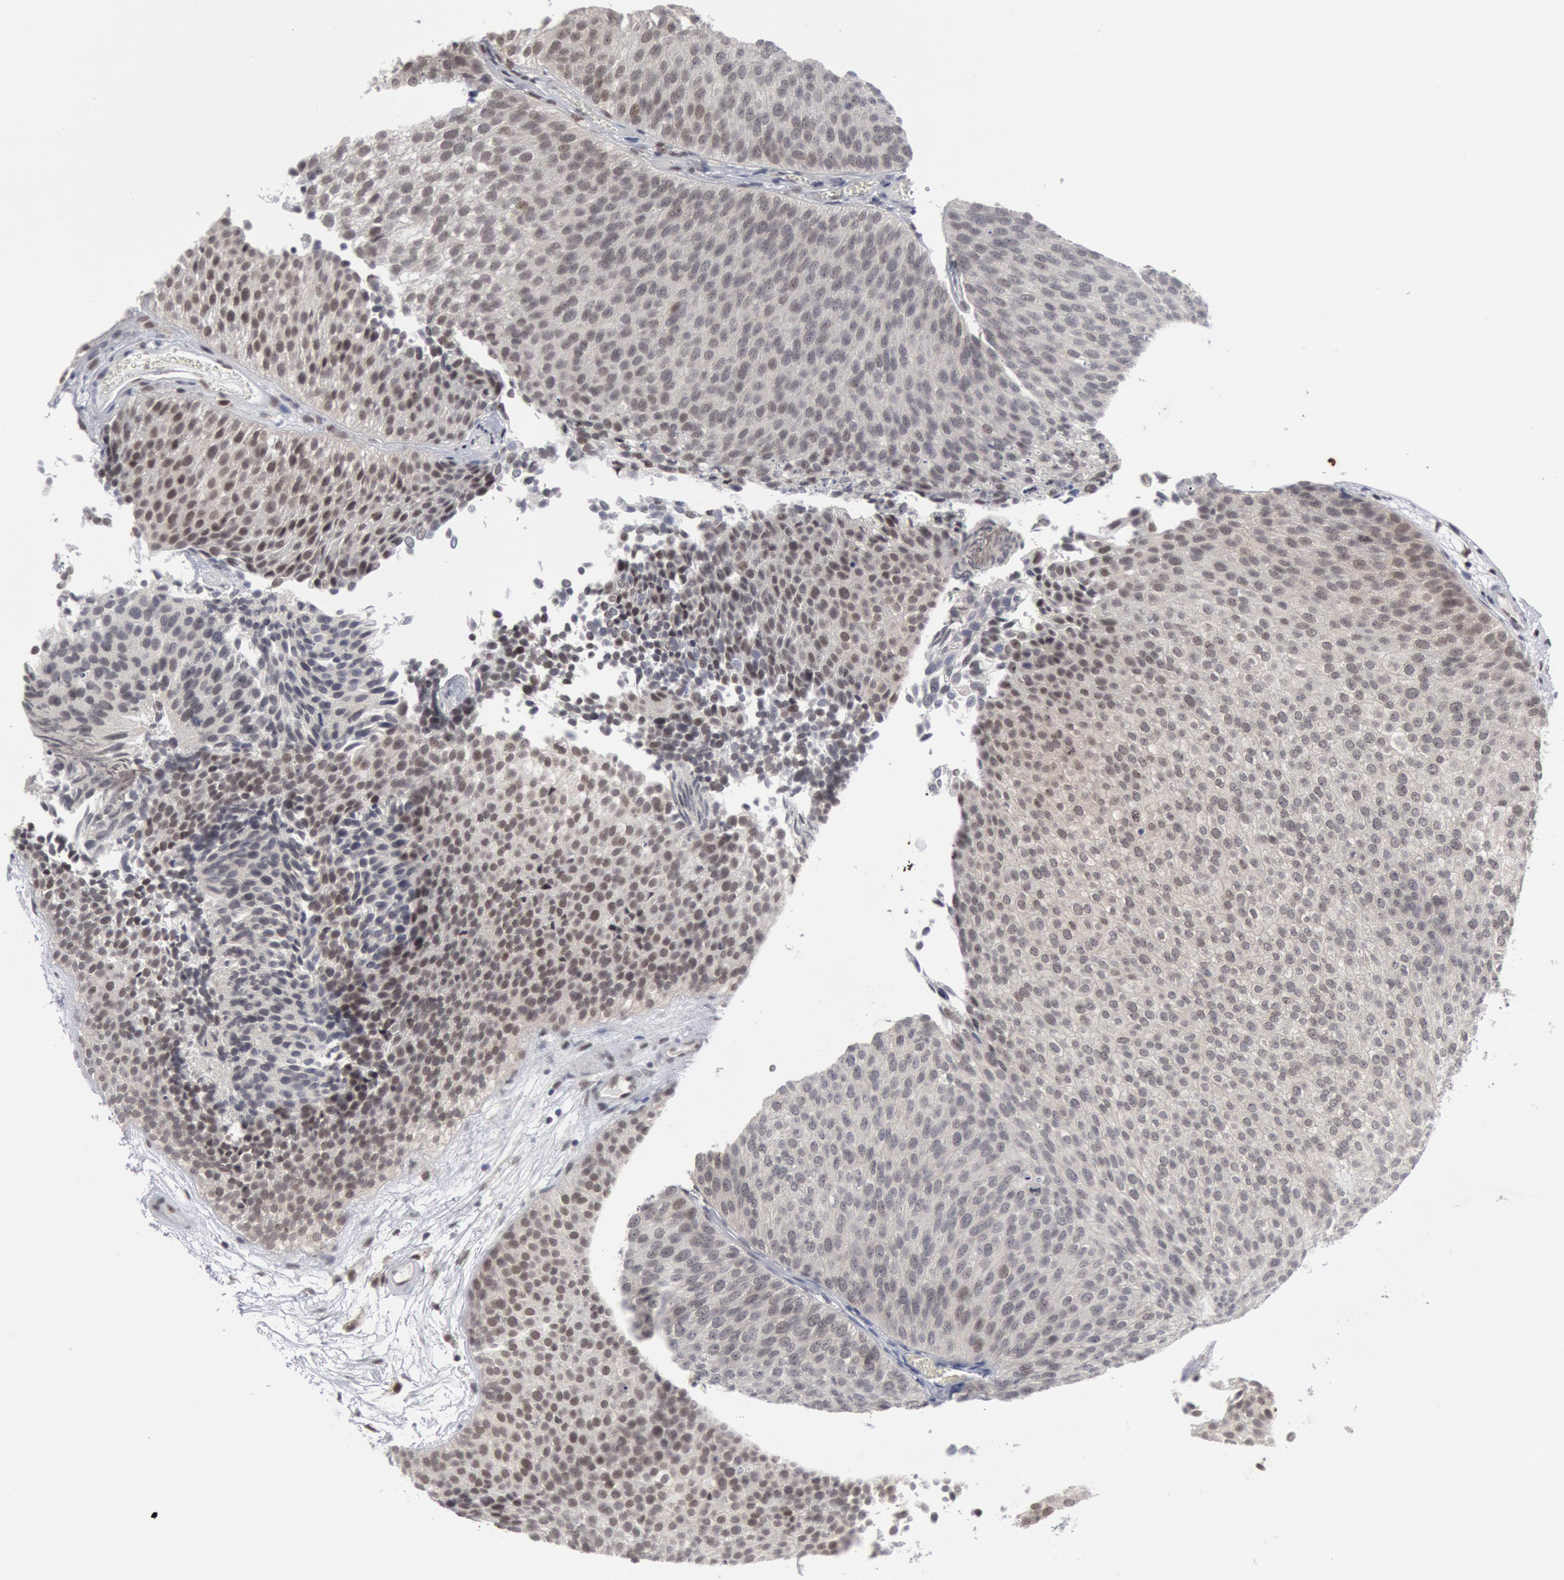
{"staining": {"intensity": "weak", "quantity": "<25%", "location": "nuclear"}, "tissue": "urothelial cancer", "cell_type": "Tumor cells", "image_type": "cancer", "snomed": [{"axis": "morphology", "description": "Urothelial carcinoma, Low grade"}, {"axis": "topography", "description": "Urinary bladder"}], "caption": "There is no significant expression in tumor cells of urothelial carcinoma (low-grade).", "gene": "FOXO1", "patient": {"sex": "male", "age": 84}}